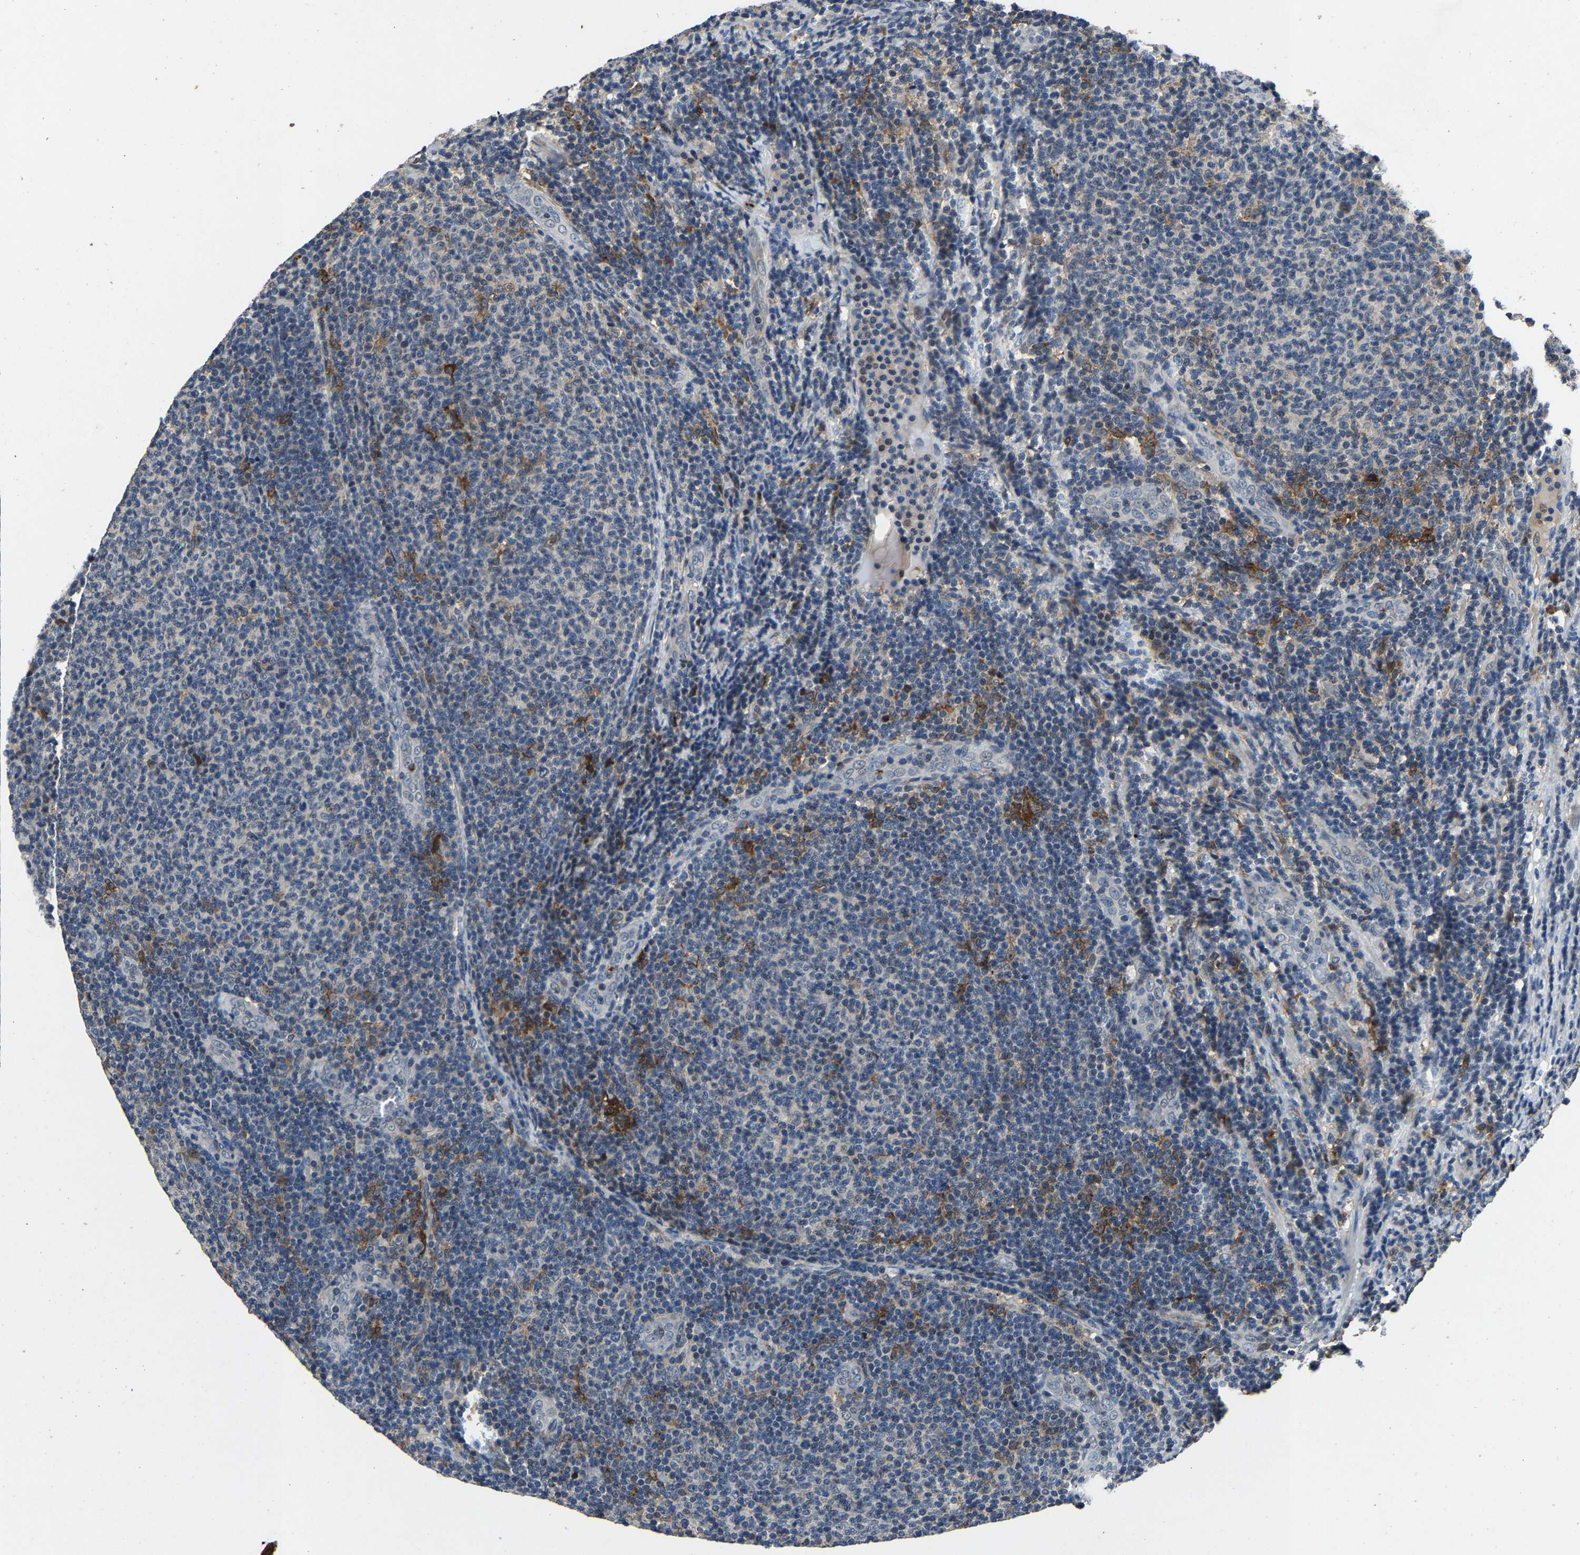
{"staining": {"intensity": "negative", "quantity": "none", "location": "none"}, "tissue": "lymphoma", "cell_type": "Tumor cells", "image_type": "cancer", "snomed": [{"axis": "morphology", "description": "Malignant lymphoma, non-Hodgkin's type, Low grade"}, {"axis": "topography", "description": "Lymph node"}], "caption": "An IHC photomicrograph of lymphoma is shown. There is no staining in tumor cells of lymphoma. (Stains: DAB immunohistochemistry (IHC) with hematoxylin counter stain, Microscopy: brightfield microscopy at high magnification).", "gene": "PCNX2", "patient": {"sex": "male", "age": 66}}